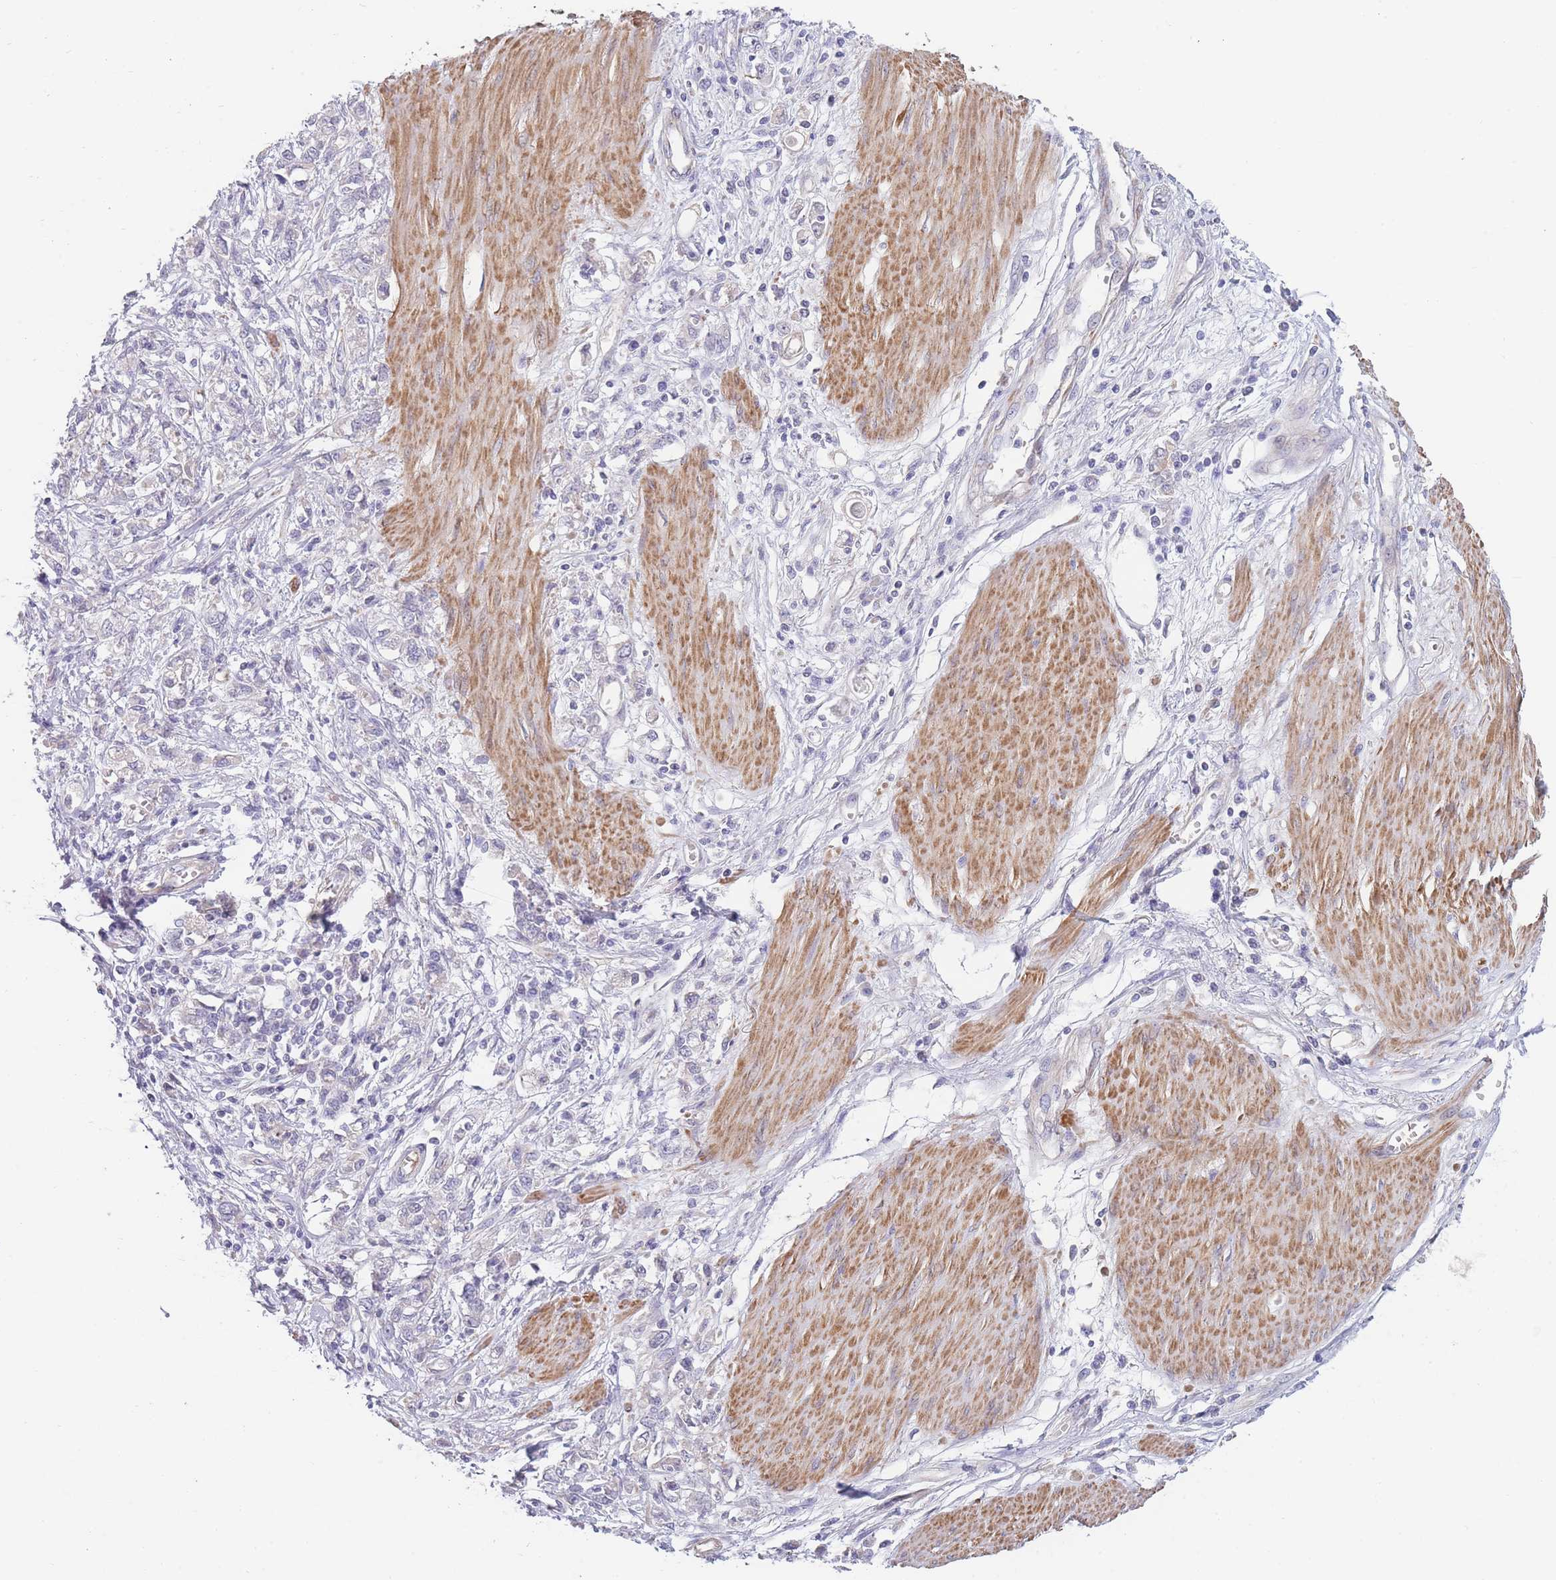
{"staining": {"intensity": "negative", "quantity": "none", "location": "none"}, "tissue": "stomach cancer", "cell_type": "Tumor cells", "image_type": "cancer", "snomed": [{"axis": "morphology", "description": "Adenocarcinoma, NOS"}, {"axis": "topography", "description": "Stomach"}], "caption": "High magnification brightfield microscopy of adenocarcinoma (stomach) stained with DAB (3,3'-diaminobenzidine) (brown) and counterstained with hematoxylin (blue): tumor cells show no significant staining.", "gene": "SMPD4", "patient": {"sex": "female", "age": 76}}